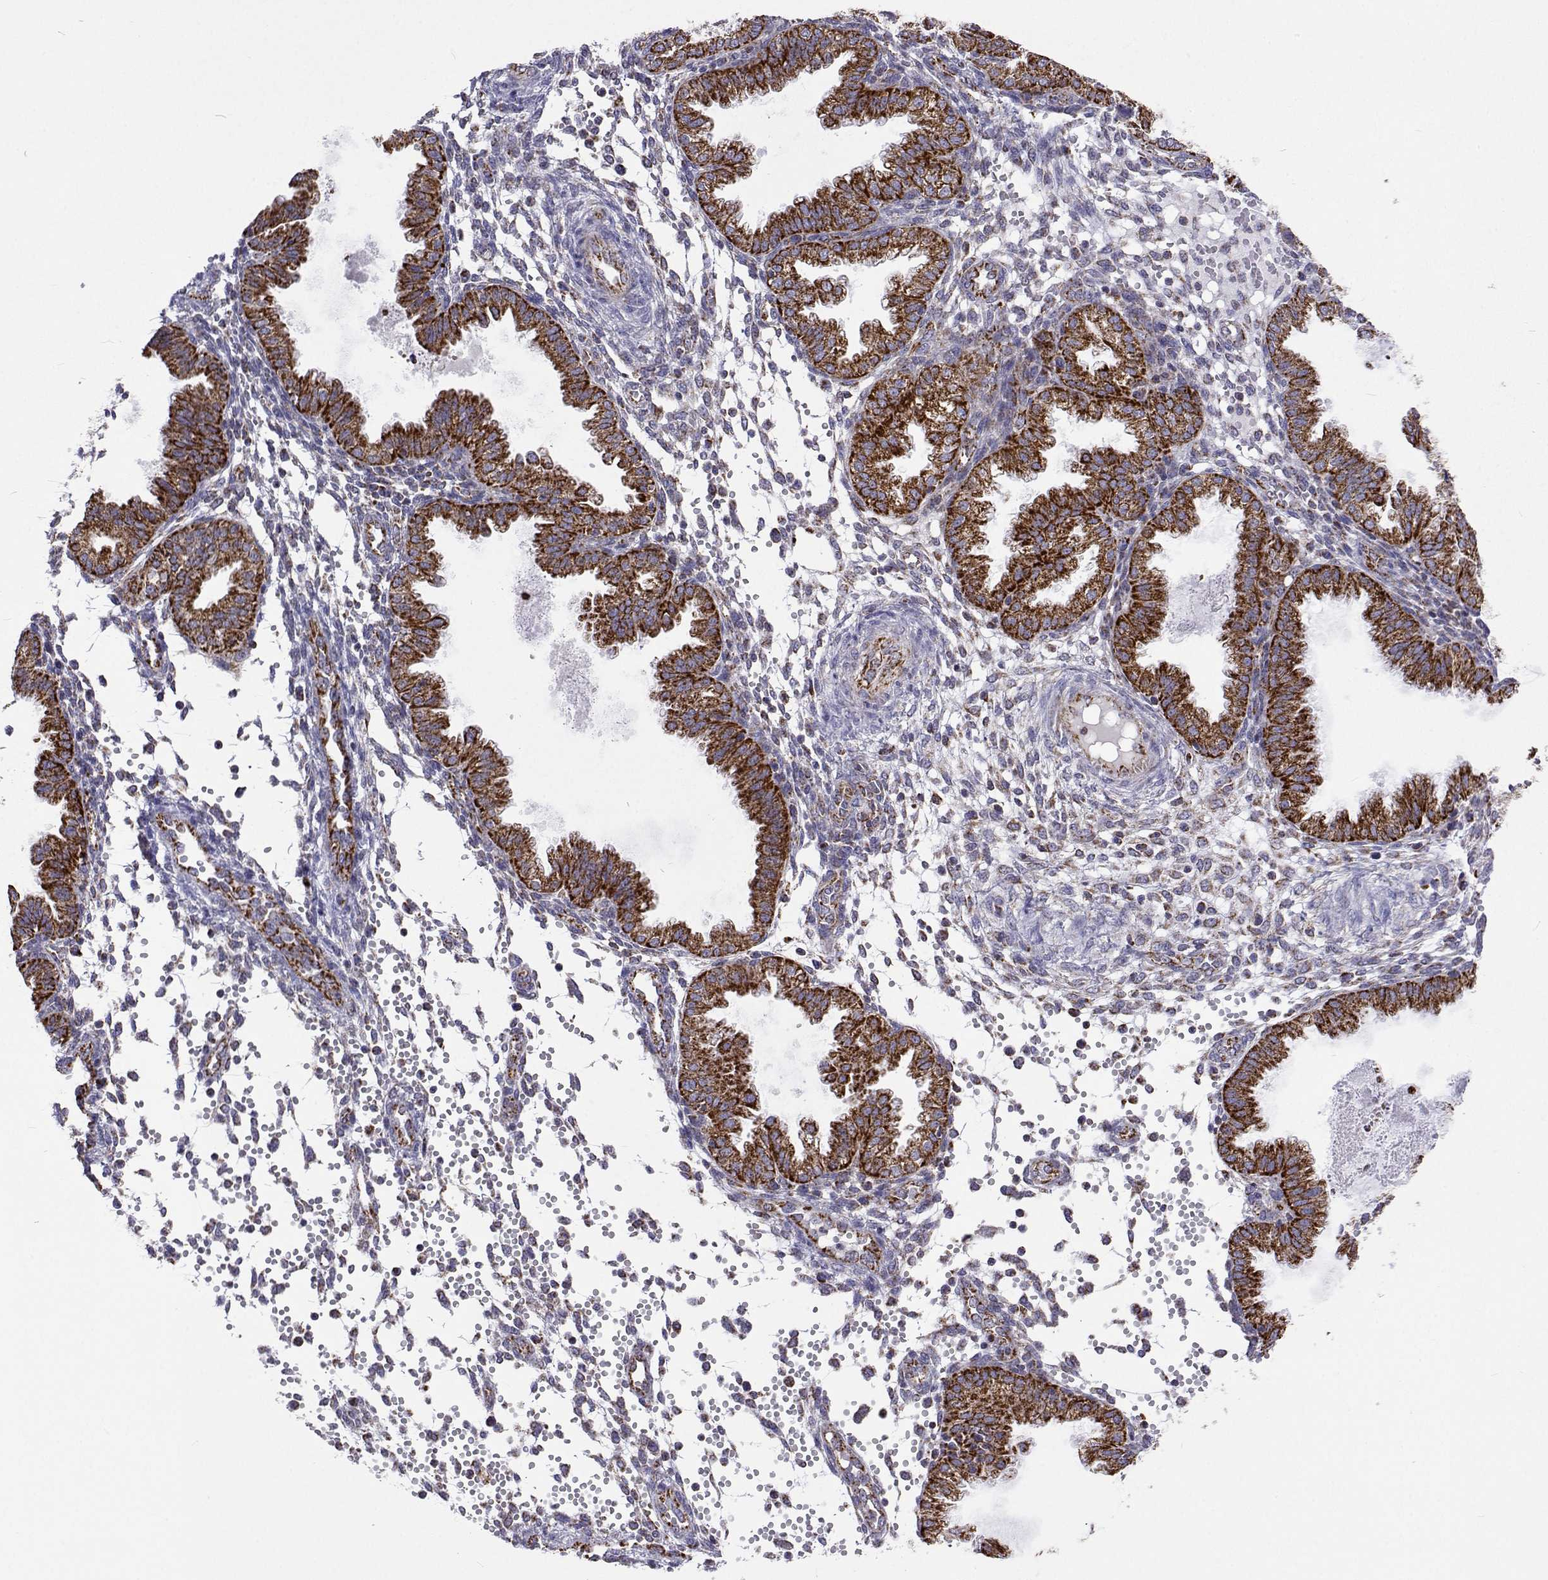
{"staining": {"intensity": "negative", "quantity": "none", "location": "none"}, "tissue": "endometrium", "cell_type": "Cells in endometrial stroma", "image_type": "normal", "snomed": [{"axis": "morphology", "description": "Normal tissue, NOS"}, {"axis": "topography", "description": "Endometrium"}], "caption": "Benign endometrium was stained to show a protein in brown. There is no significant expression in cells in endometrial stroma. Brightfield microscopy of immunohistochemistry (IHC) stained with DAB (brown) and hematoxylin (blue), captured at high magnification.", "gene": "MCCC2", "patient": {"sex": "female", "age": 33}}